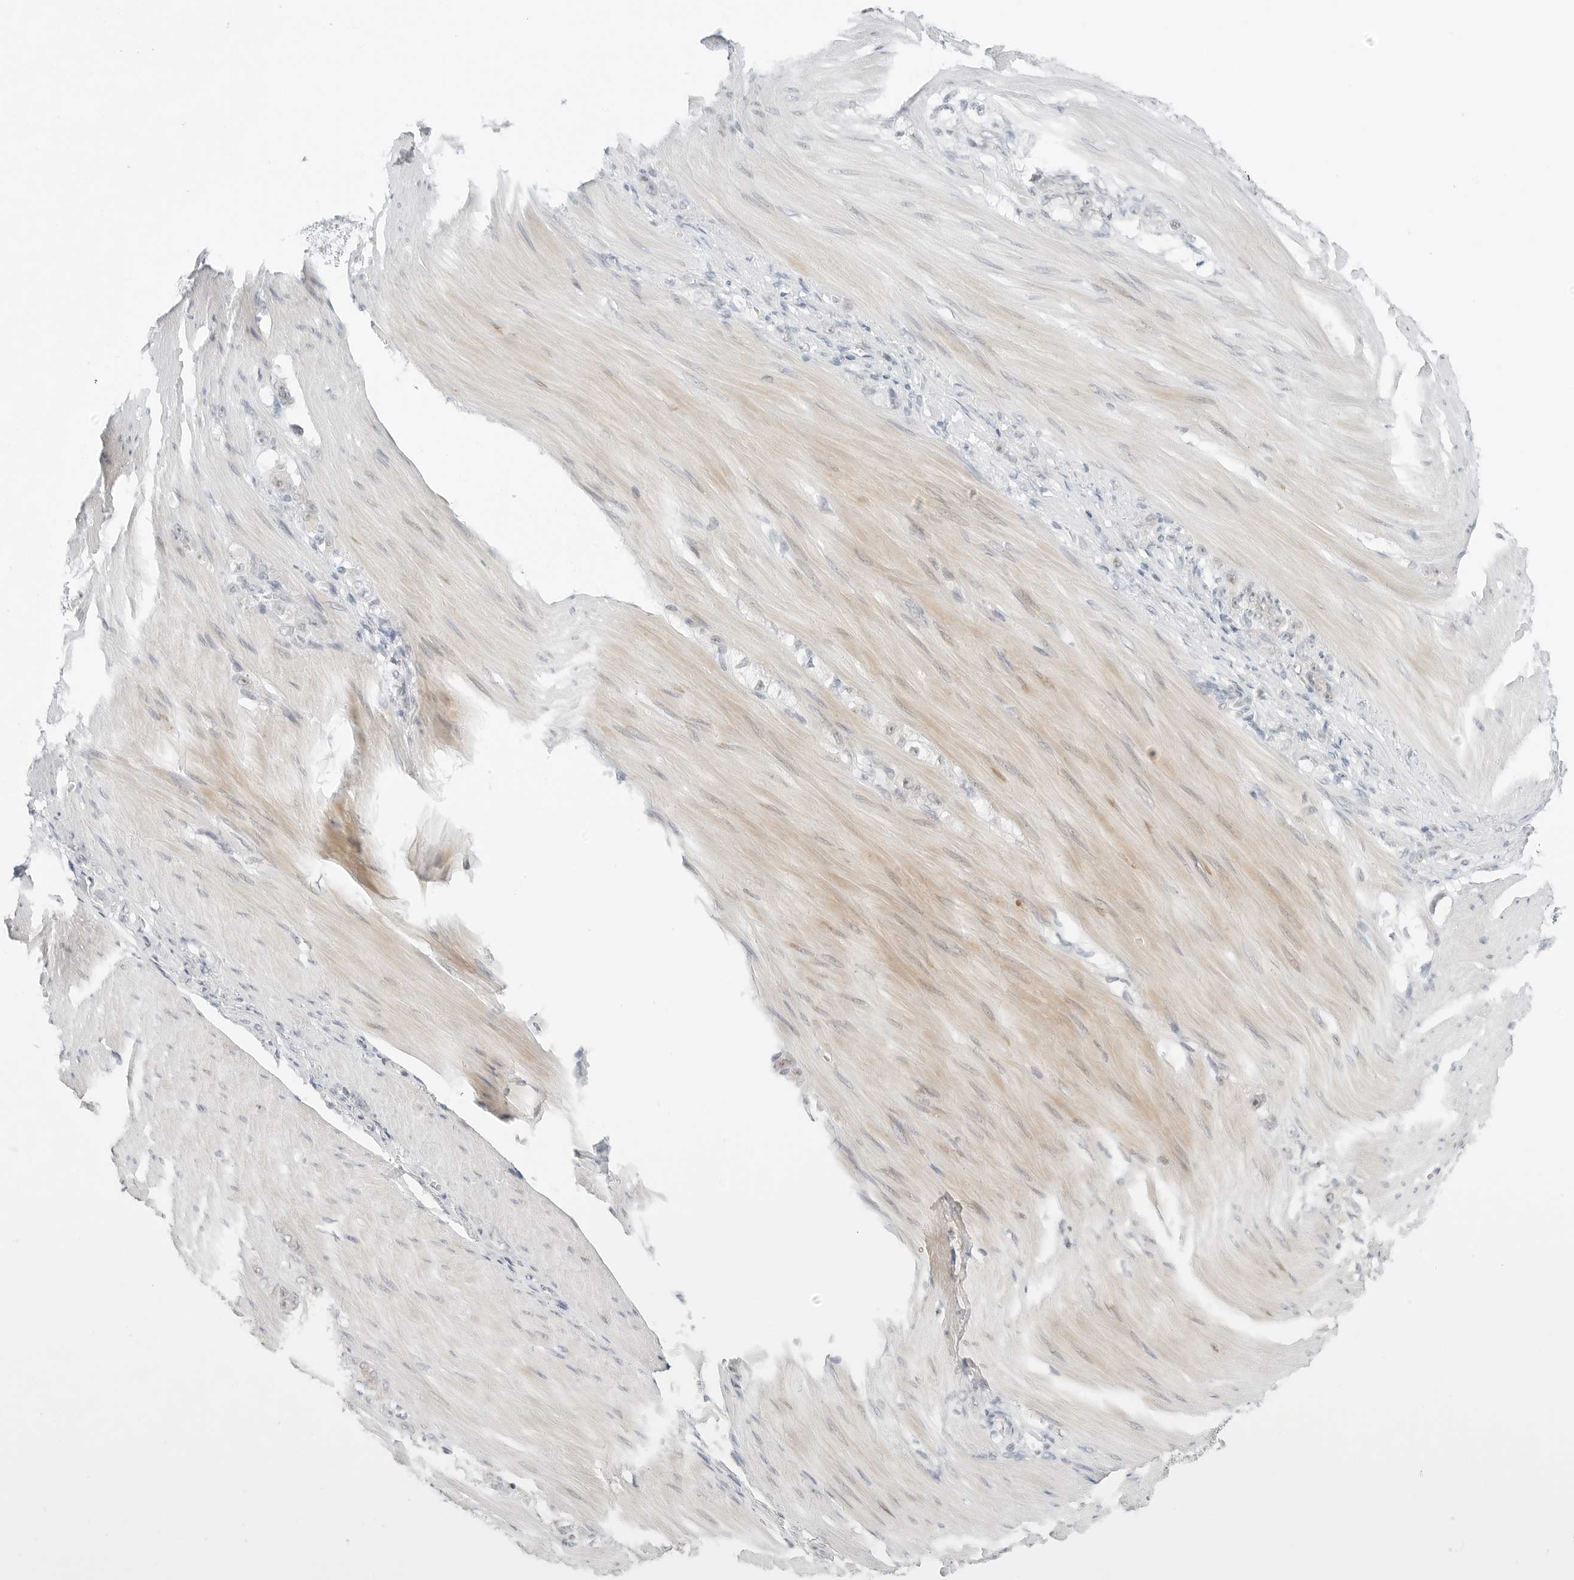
{"staining": {"intensity": "negative", "quantity": "none", "location": "none"}, "tissue": "stomach cancer", "cell_type": "Tumor cells", "image_type": "cancer", "snomed": [{"axis": "morphology", "description": "Normal tissue, NOS"}, {"axis": "morphology", "description": "Adenocarcinoma, NOS"}, {"axis": "topography", "description": "Stomach"}], "caption": "Immunohistochemical staining of stomach cancer (adenocarcinoma) displays no significant staining in tumor cells.", "gene": "CCSAP", "patient": {"sex": "male", "age": 82}}